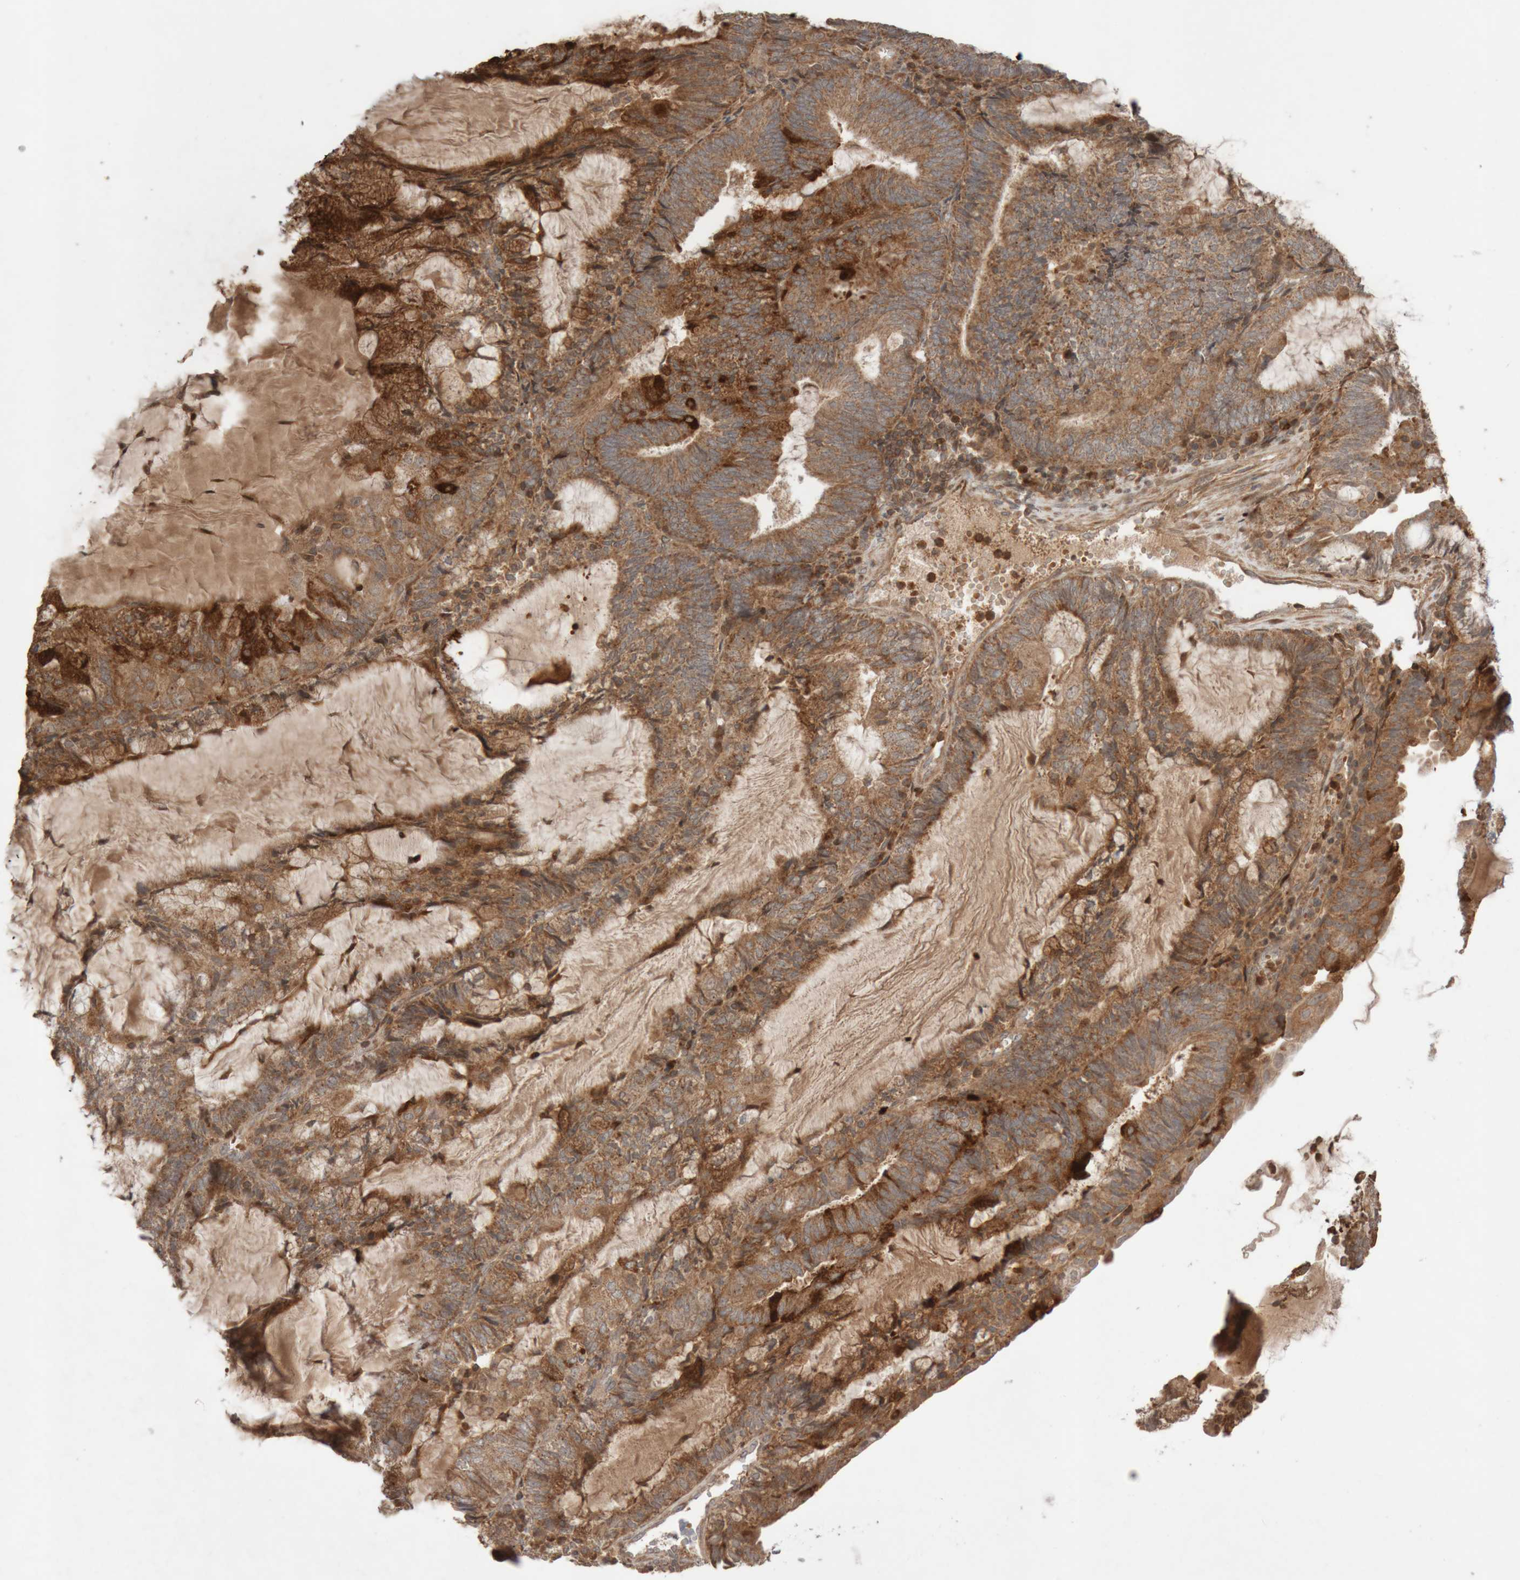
{"staining": {"intensity": "moderate", "quantity": ">75%", "location": "cytoplasmic/membranous"}, "tissue": "endometrial cancer", "cell_type": "Tumor cells", "image_type": "cancer", "snomed": [{"axis": "morphology", "description": "Adenocarcinoma, NOS"}, {"axis": "topography", "description": "Endometrium"}], "caption": "There is medium levels of moderate cytoplasmic/membranous positivity in tumor cells of endometrial cancer (adenocarcinoma), as demonstrated by immunohistochemical staining (brown color).", "gene": "KIF21B", "patient": {"sex": "female", "age": 81}}